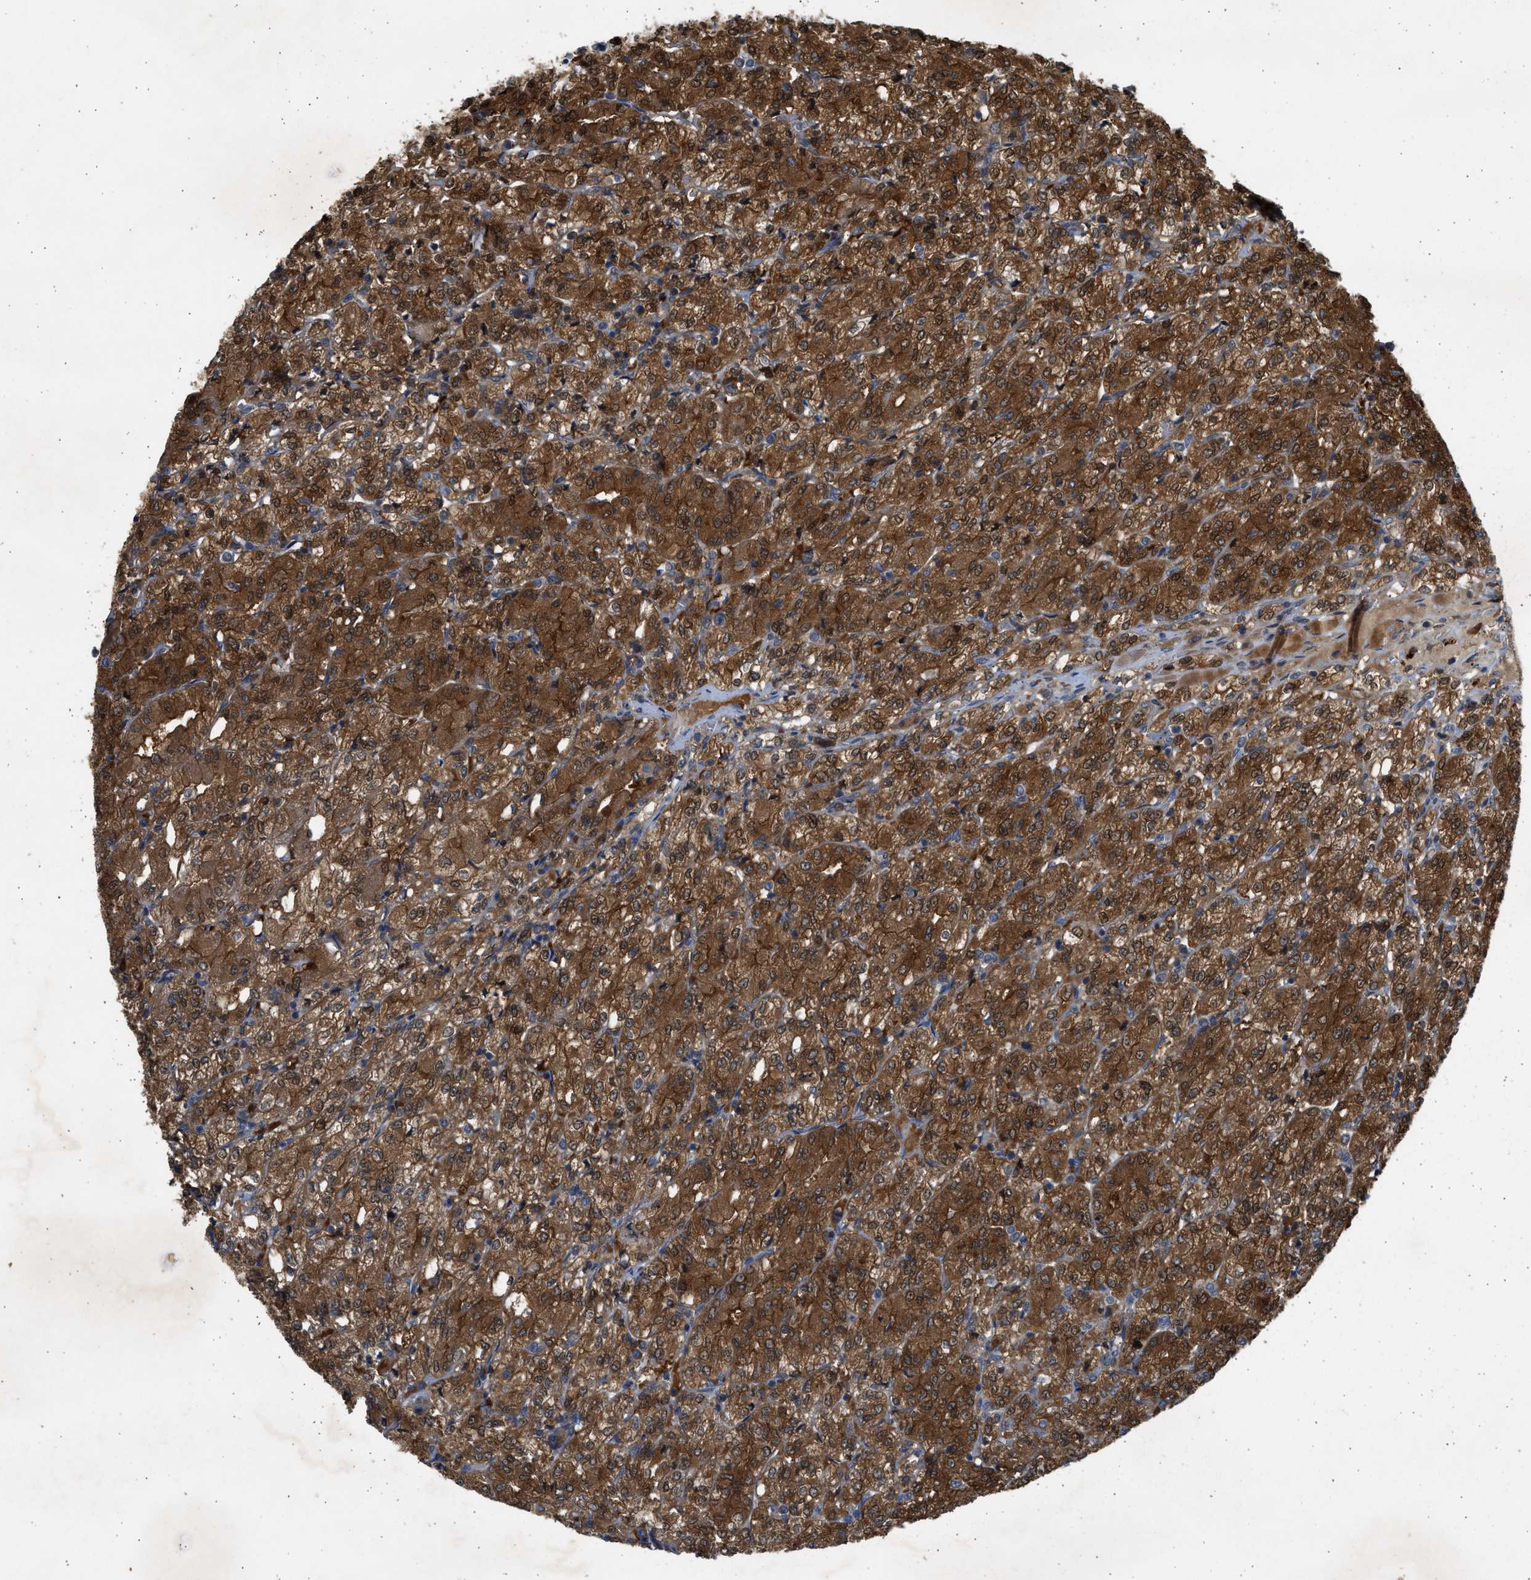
{"staining": {"intensity": "strong", "quantity": ">75%", "location": "cytoplasmic/membranous"}, "tissue": "renal cancer", "cell_type": "Tumor cells", "image_type": "cancer", "snomed": [{"axis": "morphology", "description": "Adenocarcinoma, NOS"}, {"axis": "topography", "description": "Kidney"}], "caption": "A brown stain labels strong cytoplasmic/membranous staining of a protein in renal adenocarcinoma tumor cells.", "gene": "MAPK7", "patient": {"sex": "male", "age": 77}}